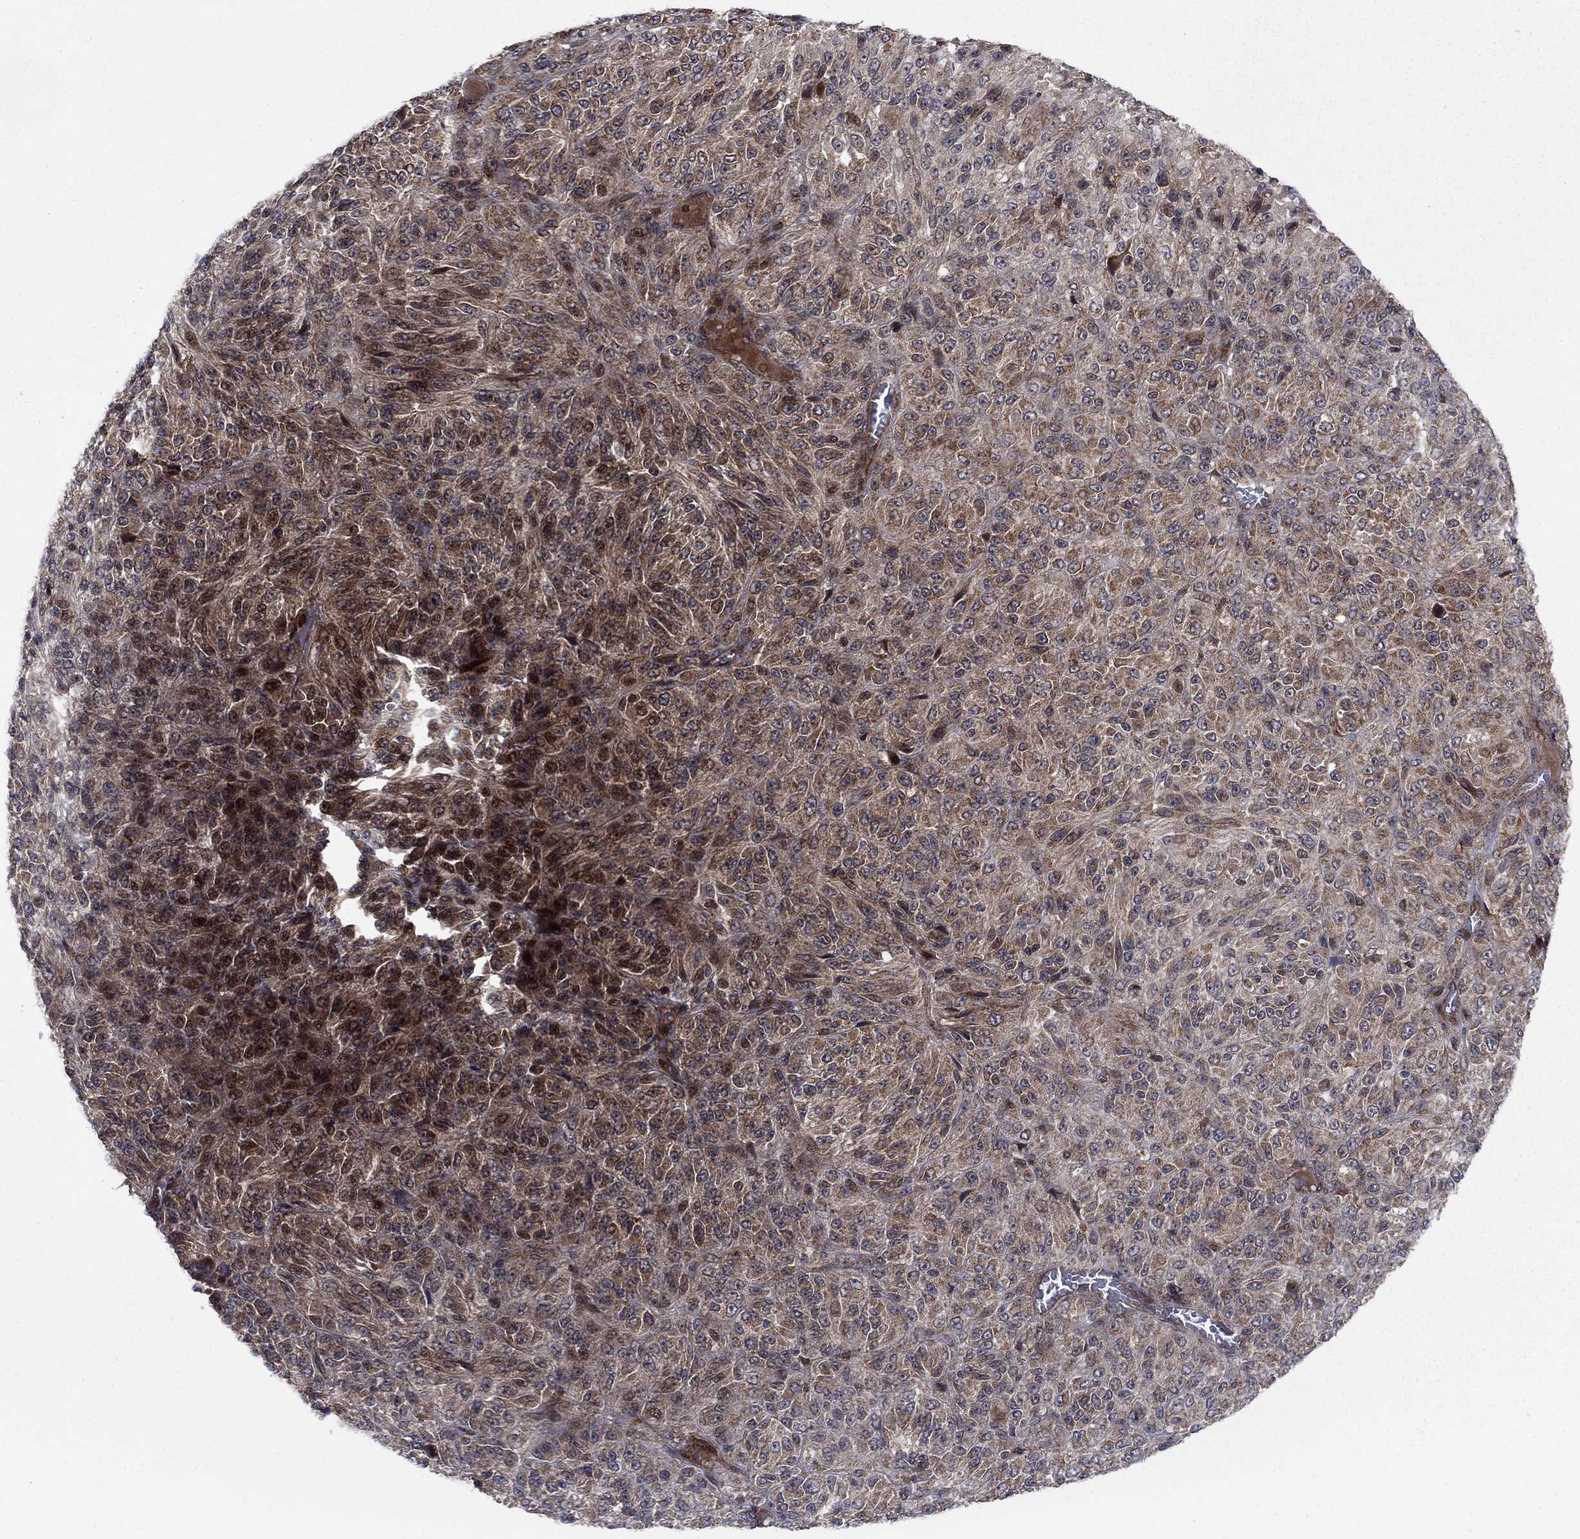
{"staining": {"intensity": "moderate", "quantity": "<25%", "location": "cytoplasmic/membranous"}, "tissue": "melanoma", "cell_type": "Tumor cells", "image_type": "cancer", "snomed": [{"axis": "morphology", "description": "Malignant melanoma, Metastatic site"}, {"axis": "topography", "description": "Brain"}], "caption": "Immunohistochemical staining of human melanoma shows moderate cytoplasmic/membranous protein staining in about <25% of tumor cells.", "gene": "IFI35", "patient": {"sex": "female", "age": 56}}